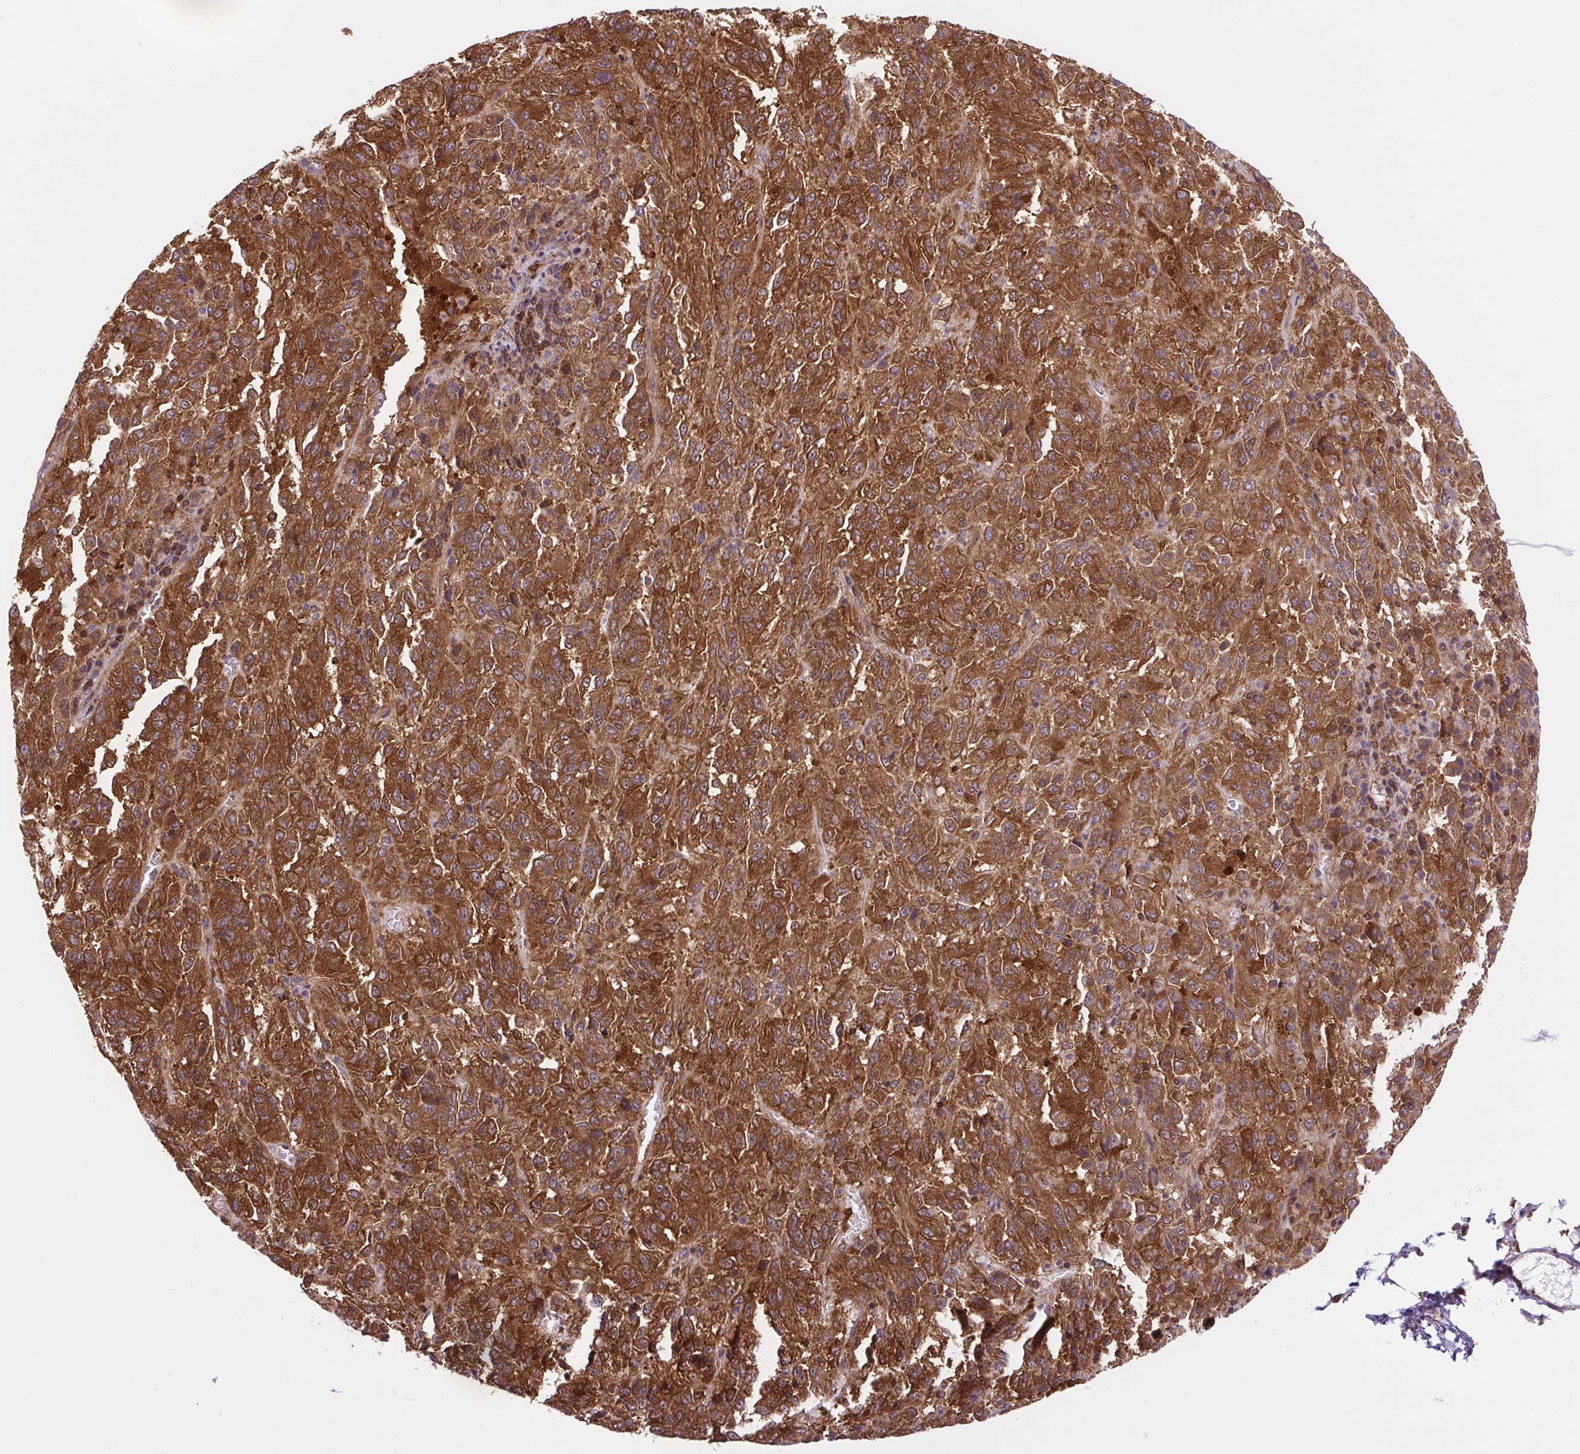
{"staining": {"intensity": "strong", "quantity": ">75%", "location": "cytoplasmic/membranous"}, "tissue": "melanoma", "cell_type": "Tumor cells", "image_type": "cancer", "snomed": [{"axis": "morphology", "description": "Malignant melanoma, Metastatic site"}, {"axis": "topography", "description": "Lung"}], "caption": "IHC of malignant melanoma (metastatic site) reveals high levels of strong cytoplasmic/membranous staining in about >75% of tumor cells.", "gene": "PLCG1", "patient": {"sex": "male", "age": 64}}